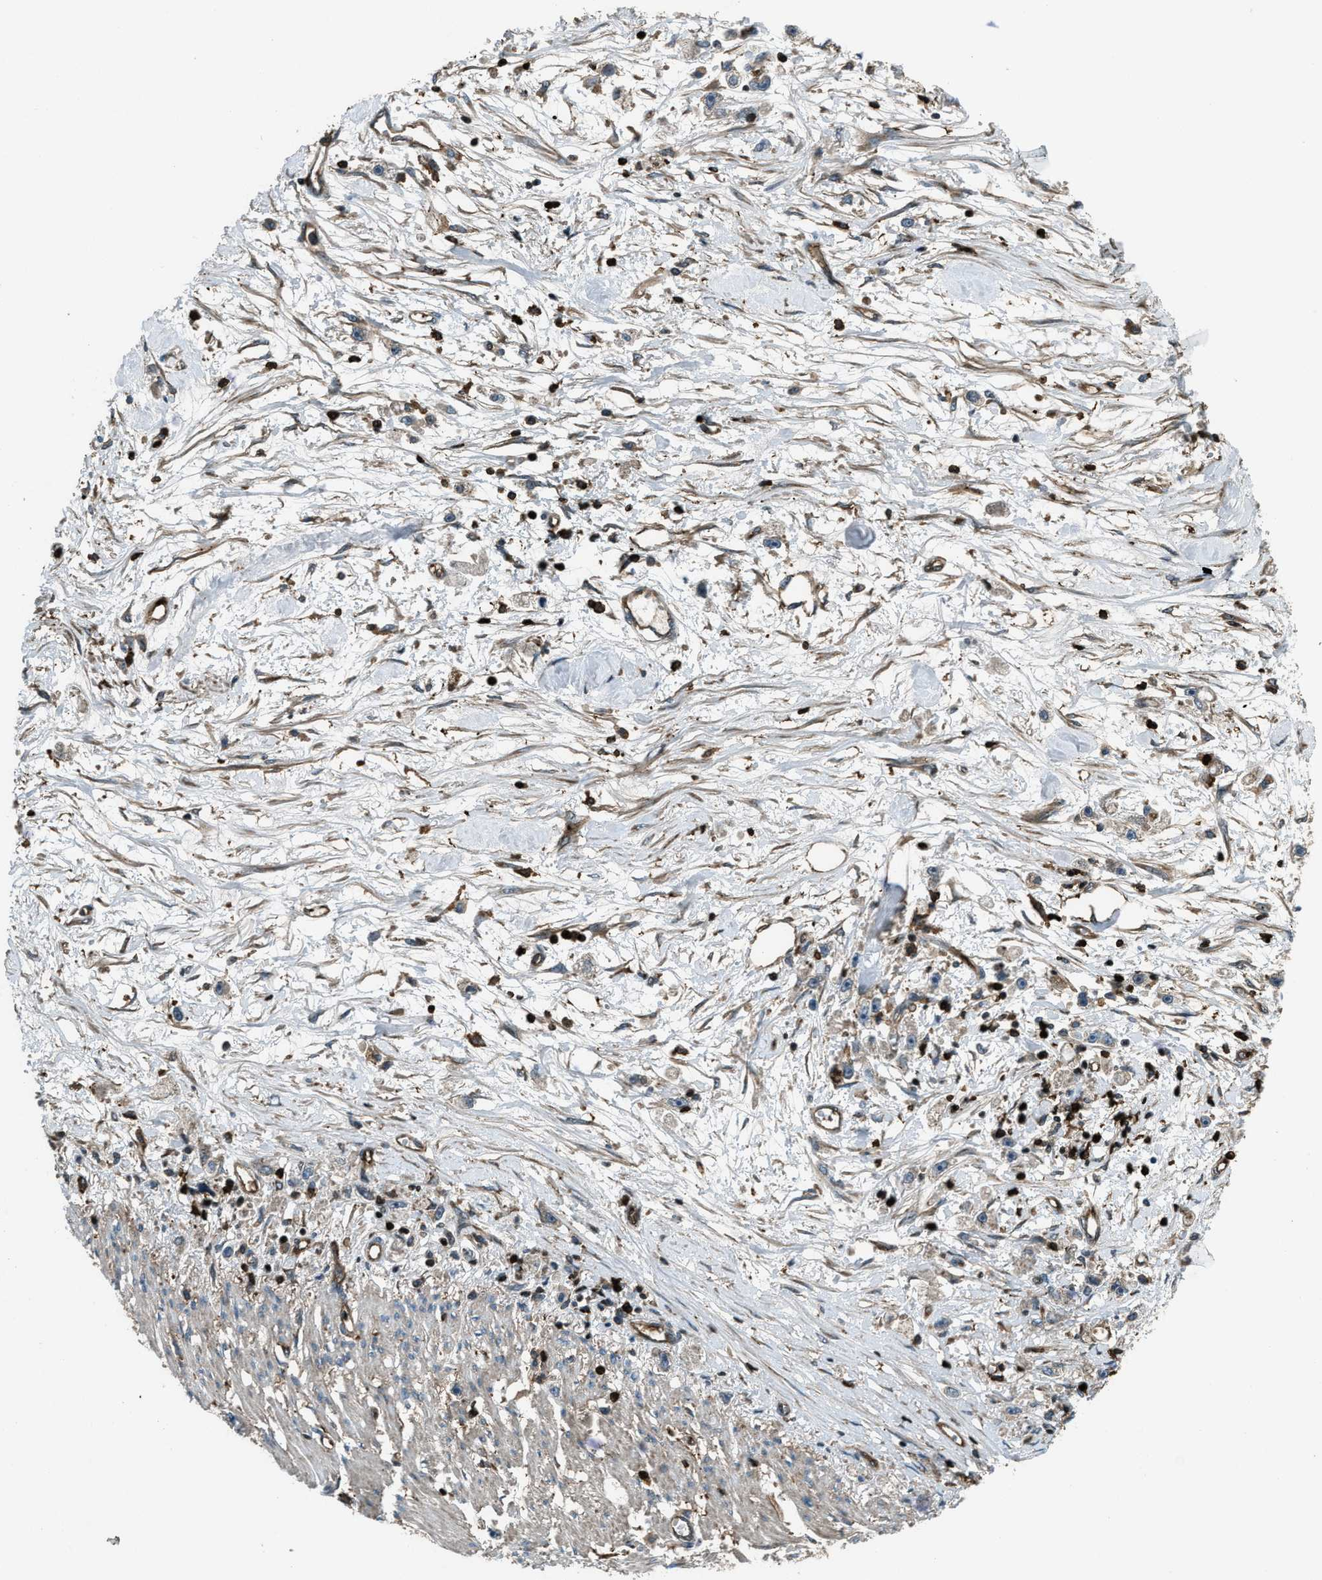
{"staining": {"intensity": "weak", "quantity": "25%-75%", "location": "cytoplasmic/membranous"}, "tissue": "stomach cancer", "cell_type": "Tumor cells", "image_type": "cancer", "snomed": [{"axis": "morphology", "description": "Adenocarcinoma, NOS"}, {"axis": "topography", "description": "Stomach"}], "caption": "About 25%-75% of tumor cells in human stomach cancer demonstrate weak cytoplasmic/membranous protein staining as visualized by brown immunohistochemical staining.", "gene": "SNX30", "patient": {"sex": "female", "age": 59}}